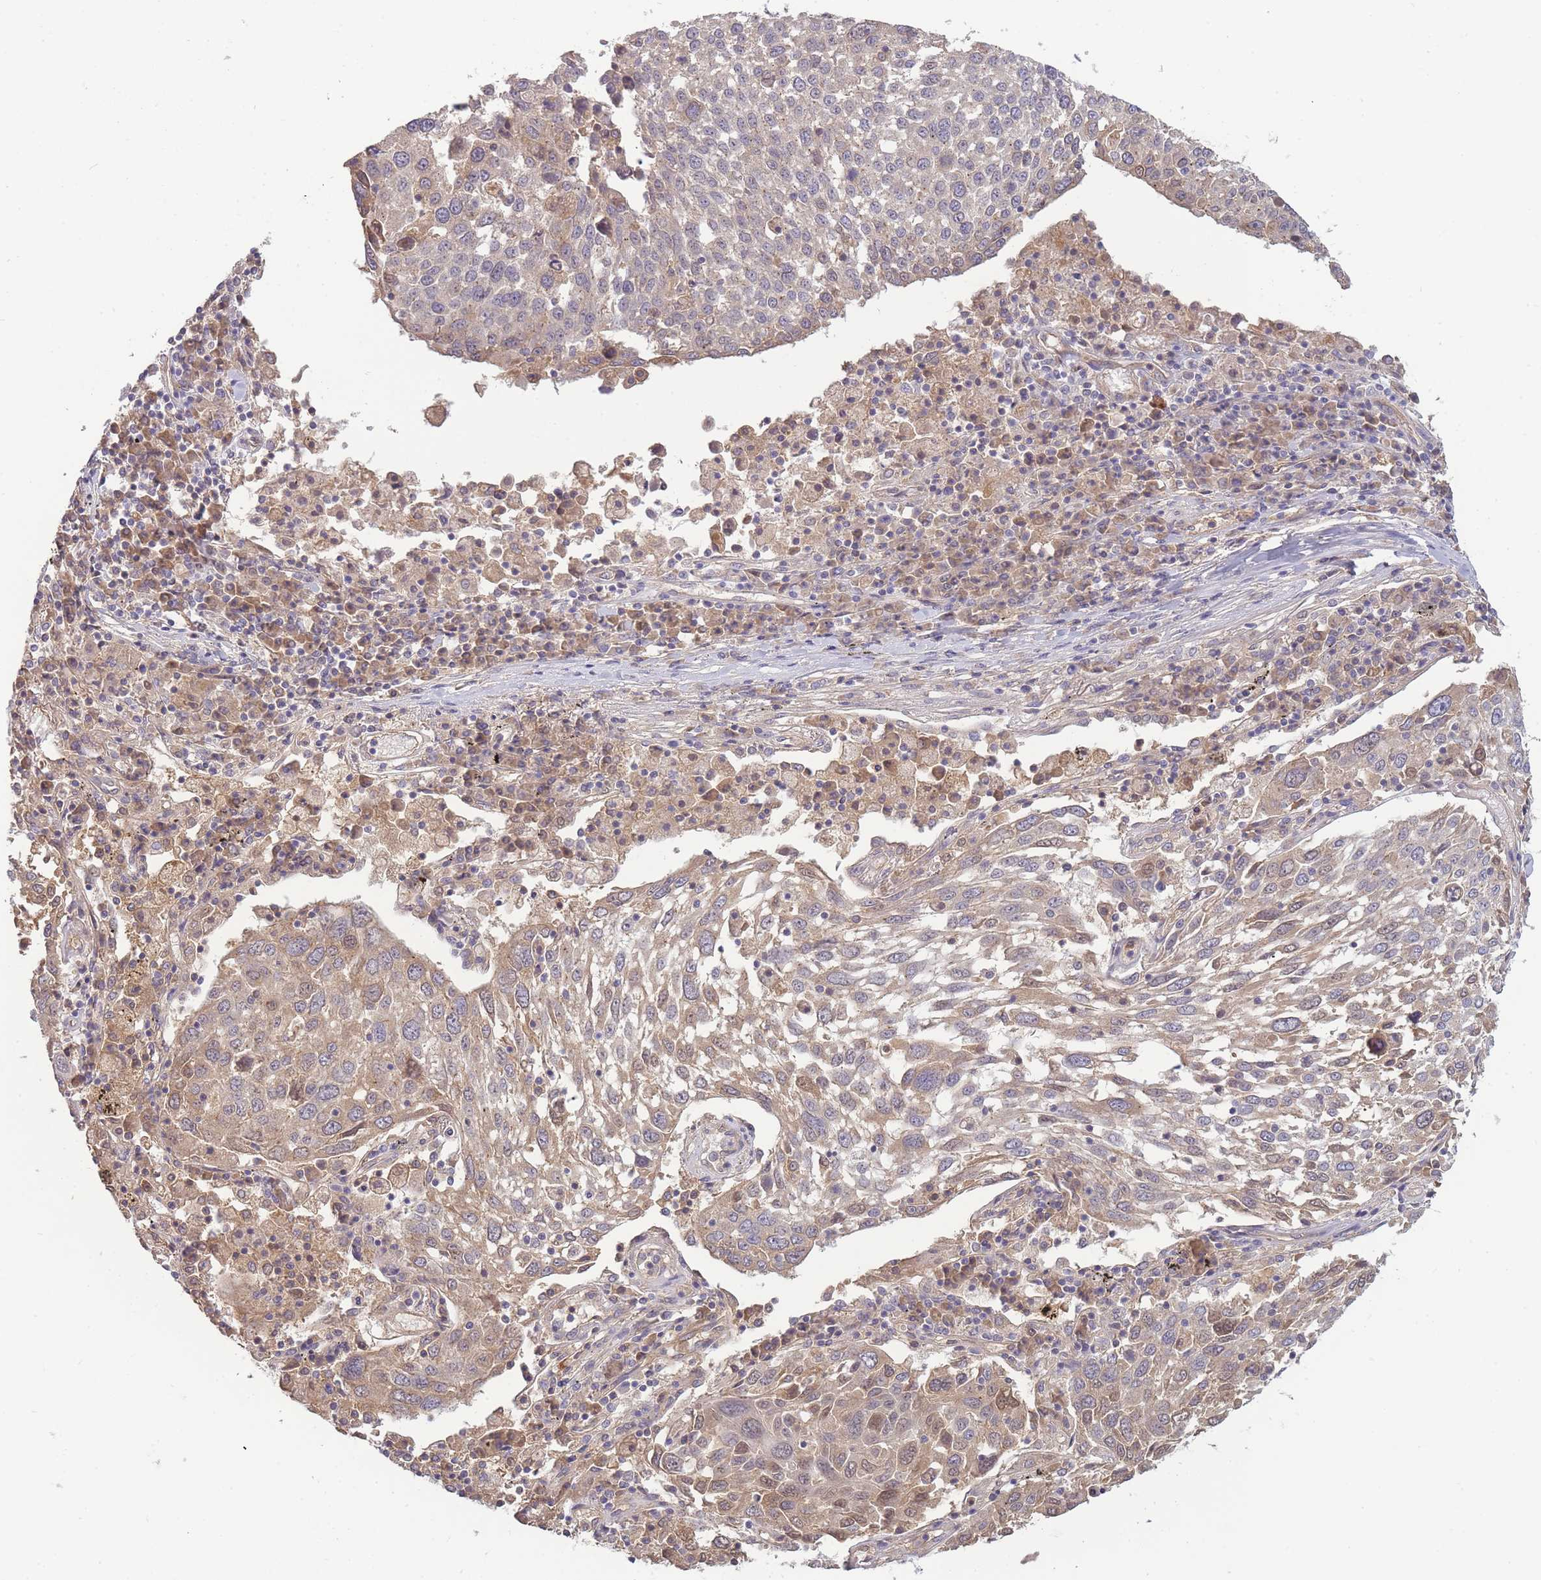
{"staining": {"intensity": "weak", "quantity": "25%-75%", "location": "cytoplasmic/membranous"}, "tissue": "lung cancer", "cell_type": "Tumor cells", "image_type": "cancer", "snomed": [{"axis": "morphology", "description": "Squamous cell carcinoma, NOS"}, {"axis": "topography", "description": "Lung"}], "caption": "About 25%-75% of tumor cells in lung squamous cell carcinoma display weak cytoplasmic/membranous protein positivity as visualized by brown immunohistochemical staining.", "gene": "NDUFAF5", "patient": {"sex": "male", "age": 65}}